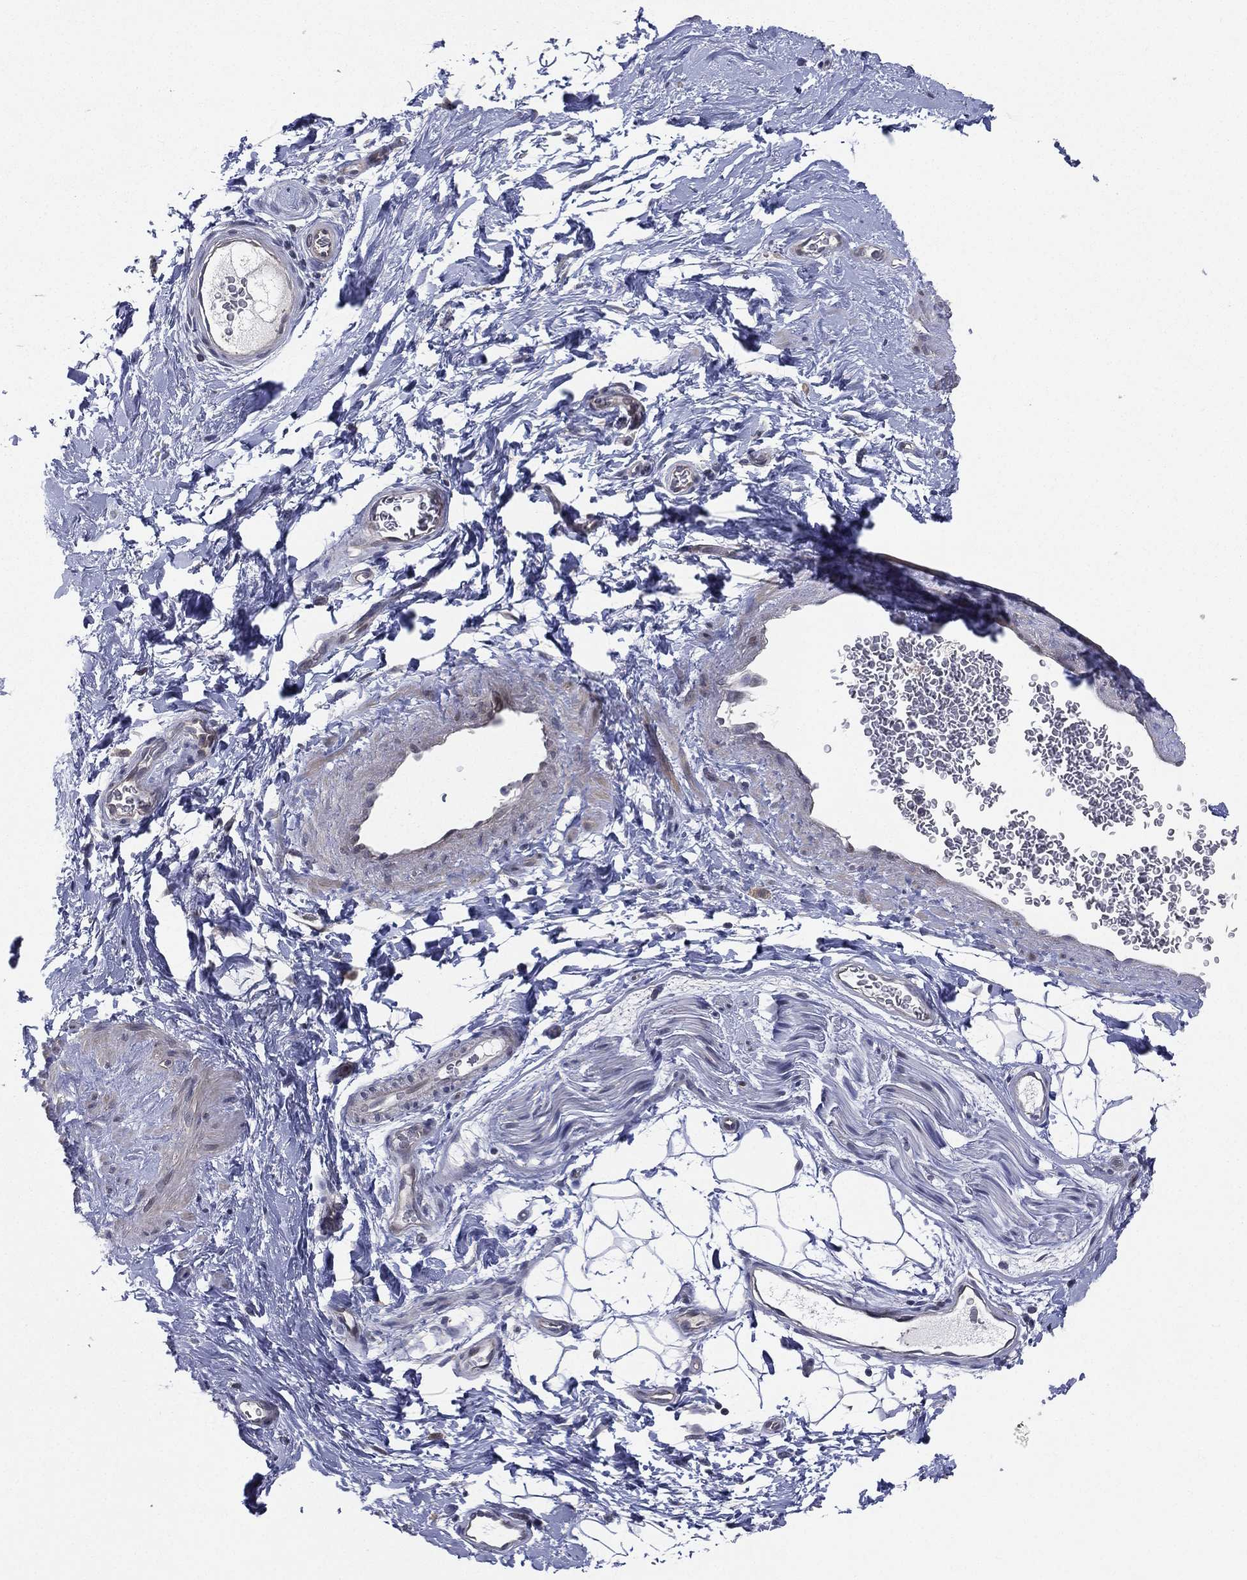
{"staining": {"intensity": "negative", "quantity": "none", "location": "none"}, "tissue": "adipose tissue", "cell_type": "Adipocytes", "image_type": "normal", "snomed": [{"axis": "morphology", "description": "Normal tissue, NOS"}, {"axis": "topography", "description": "Soft tissue"}, {"axis": "topography", "description": "Vascular tissue"}], "caption": "This is an immunohistochemistry (IHC) image of normal human adipose tissue. There is no staining in adipocytes.", "gene": "KAT14", "patient": {"sex": "male", "age": 41}}